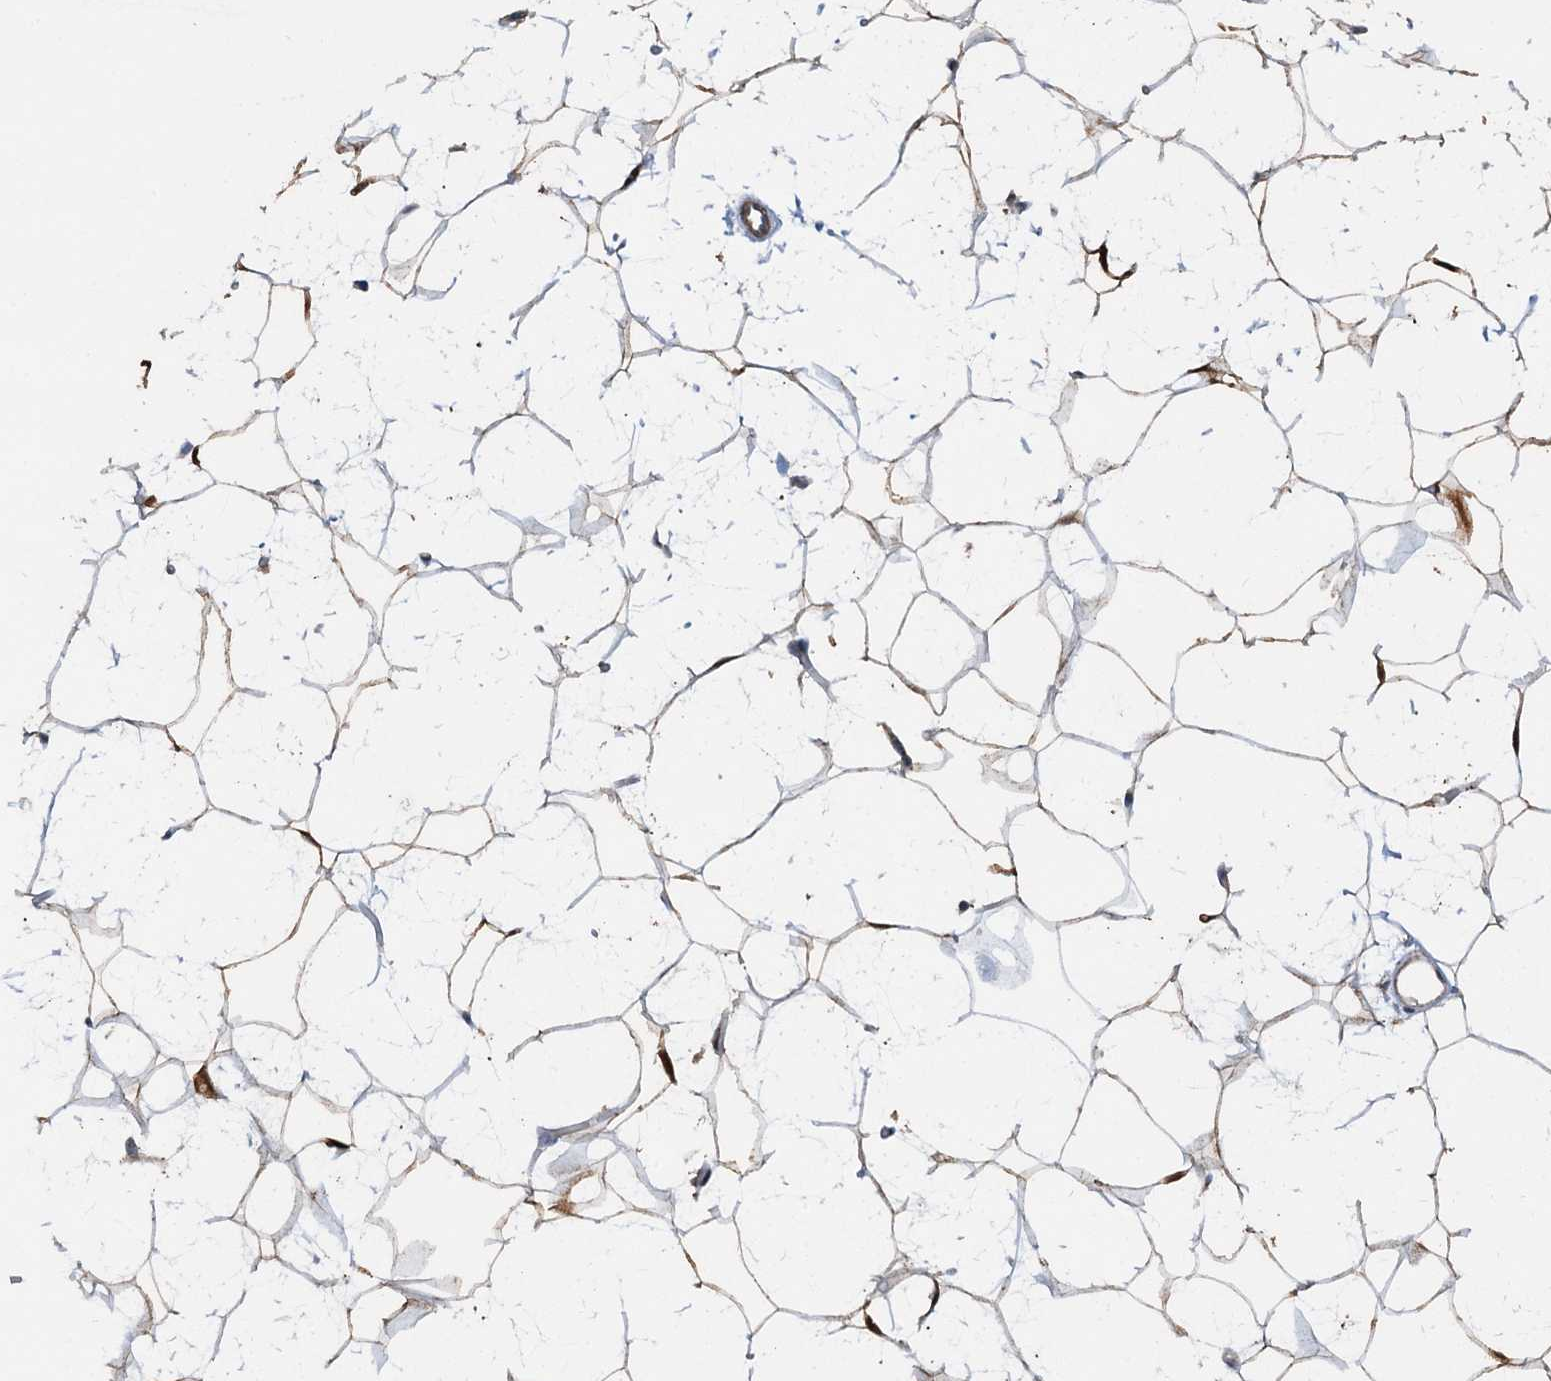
{"staining": {"intensity": "moderate", "quantity": "25%-75%", "location": "cytoplasmic/membranous"}, "tissue": "adipose tissue", "cell_type": "Adipocytes", "image_type": "normal", "snomed": [{"axis": "morphology", "description": "Normal tissue, NOS"}, {"axis": "topography", "description": "Breast"}], "caption": "Immunohistochemistry (IHC) photomicrograph of unremarkable adipose tissue stained for a protein (brown), which reveals medium levels of moderate cytoplasmic/membranous positivity in approximately 25%-75% of adipocytes.", "gene": "GPI", "patient": {"sex": "female", "age": 26}}